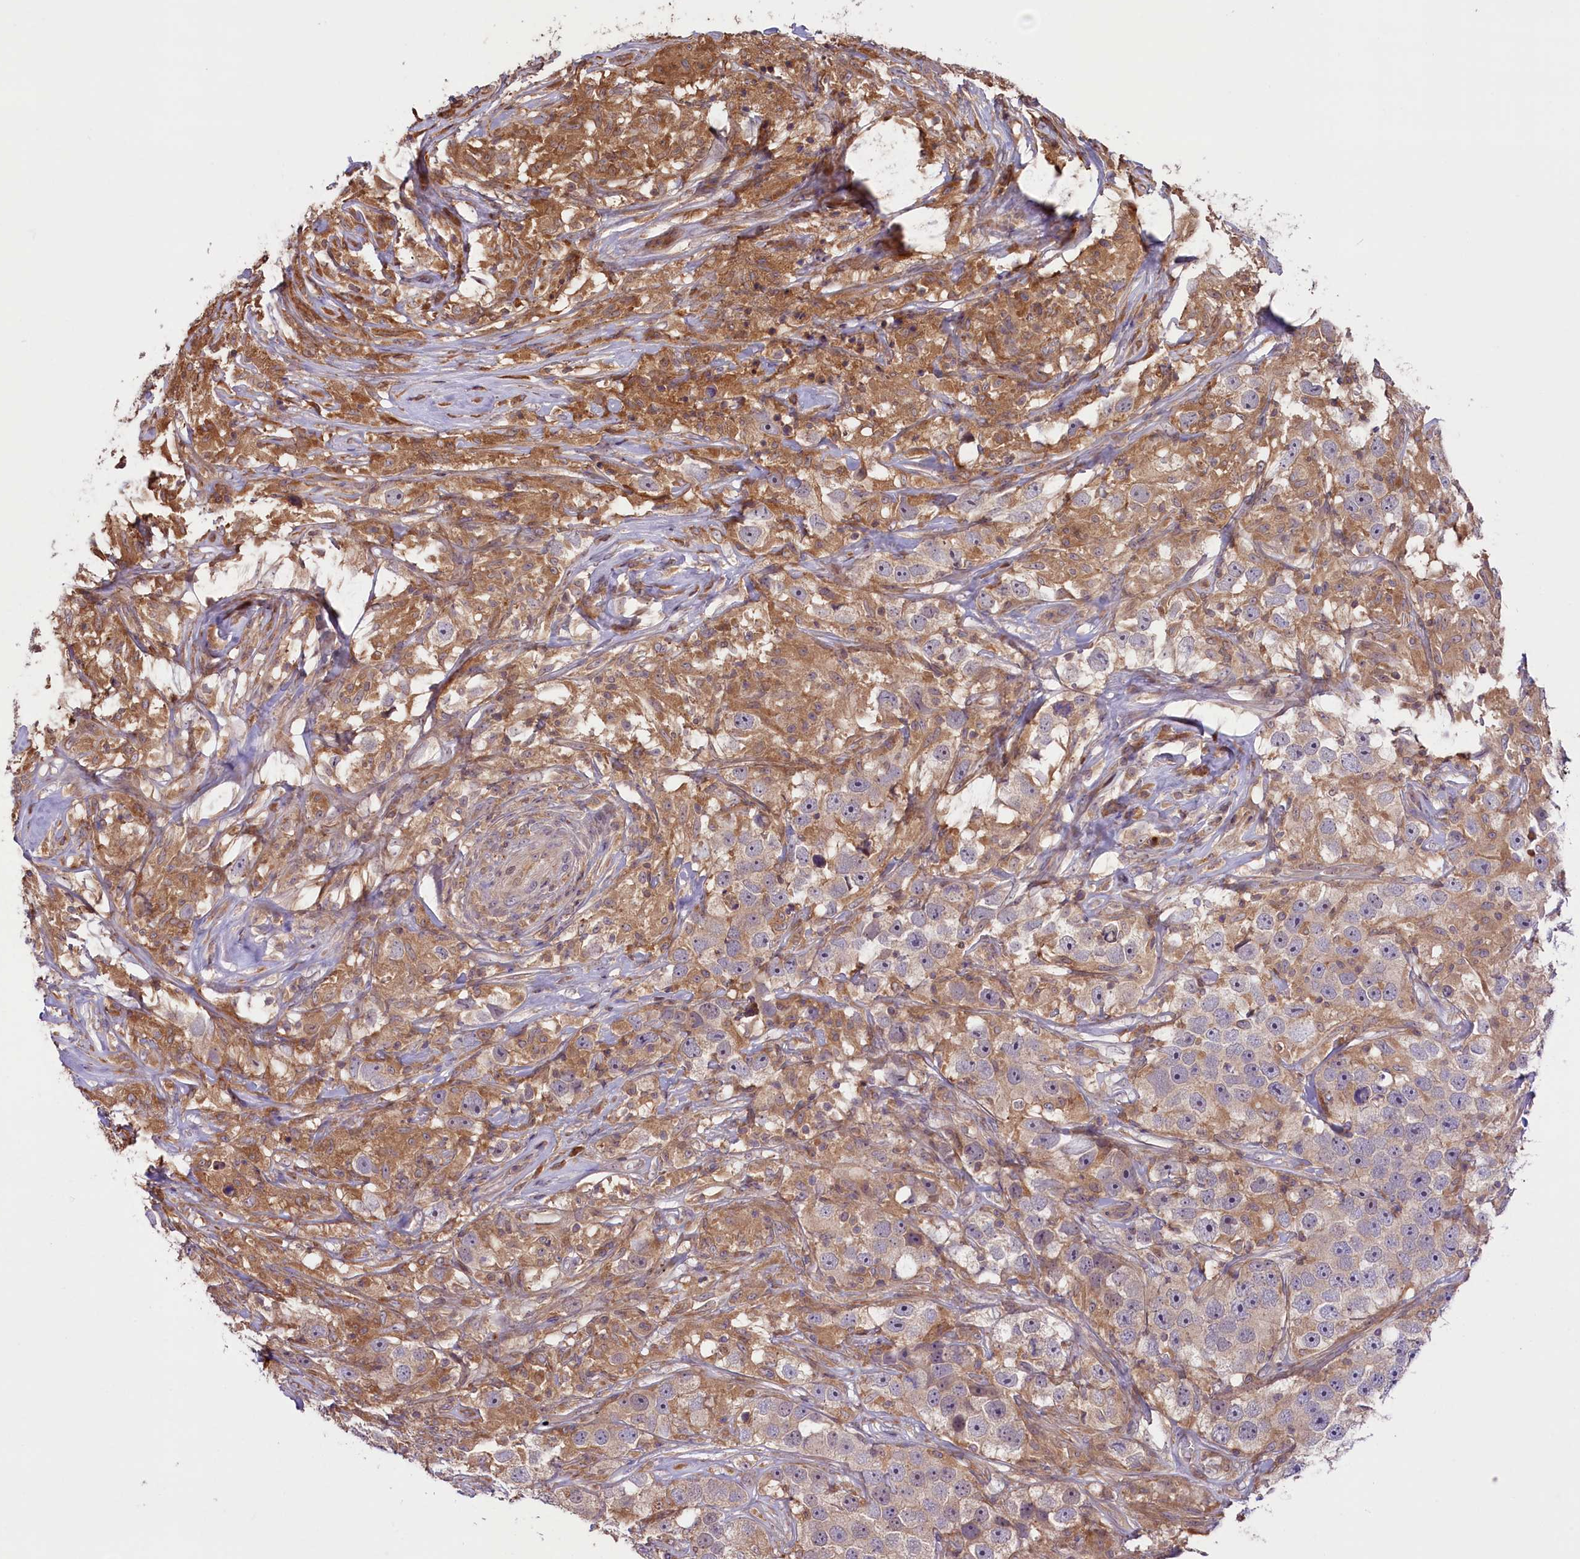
{"staining": {"intensity": "negative", "quantity": "none", "location": "none"}, "tissue": "testis cancer", "cell_type": "Tumor cells", "image_type": "cancer", "snomed": [{"axis": "morphology", "description": "Seminoma, NOS"}, {"axis": "topography", "description": "Testis"}], "caption": "DAB immunohistochemical staining of testis cancer reveals no significant positivity in tumor cells.", "gene": "RIC8A", "patient": {"sex": "male", "age": 49}}